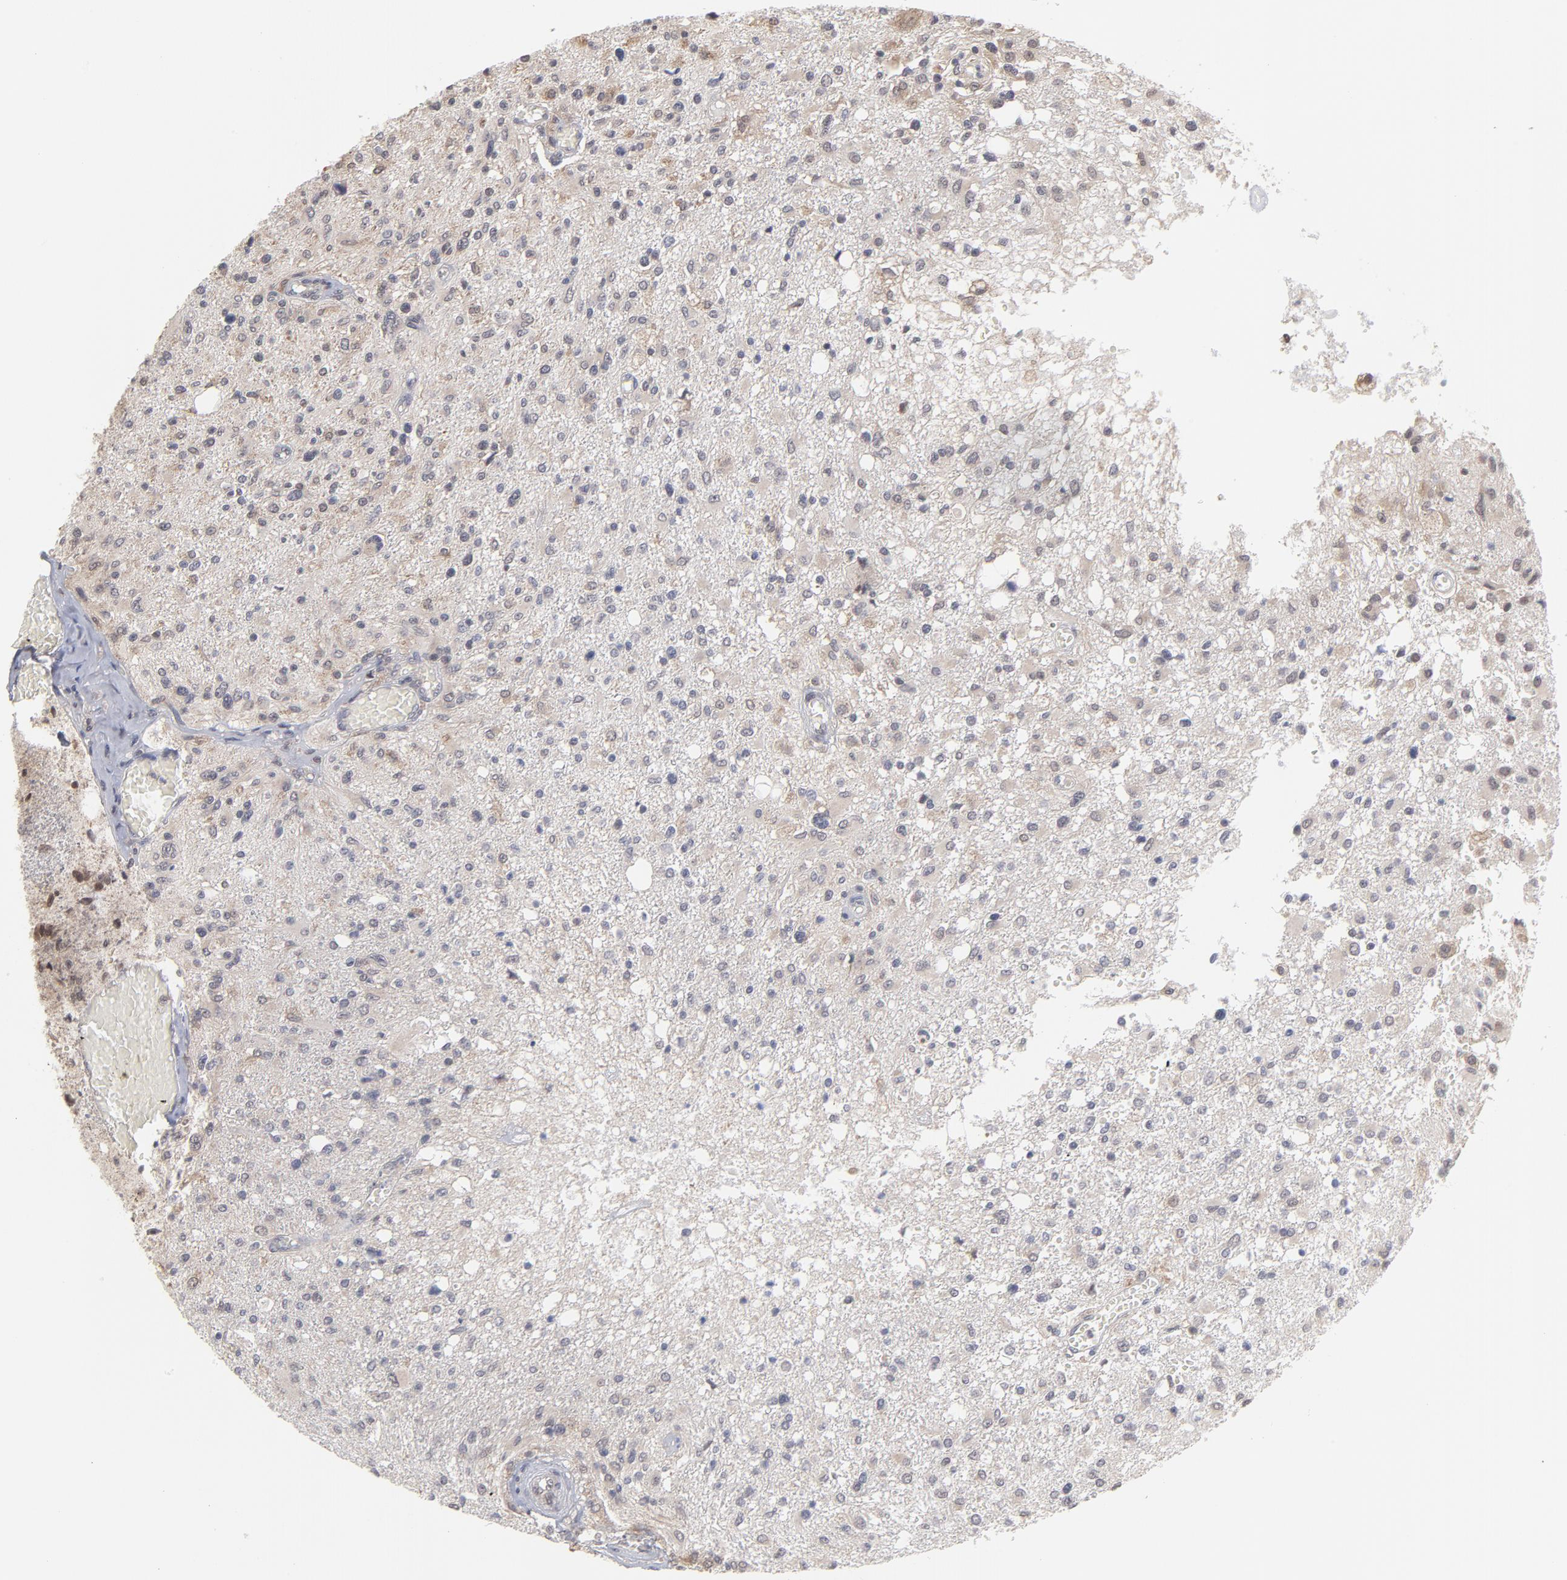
{"staining": {"intensity": "negative", "quantity": "none", "location": "none"}, "tissue": "glioma", "cell_type": "Tumor cells", "image_type": "cancer", "snomed": [{"axis": "morphology", "description": "Glioma, malignant, High grade"}, {"axis": "topography", "description": "Cerebral cortex"}], "caption": "Tumor cells show no significant protein positivity in malignant glioma (high-grade). (Immunohistochemistry (ihc), brightfield microscopy, high magnification).", "gene": "OAS1", "patient": {"sex": "male", "age": 76}}